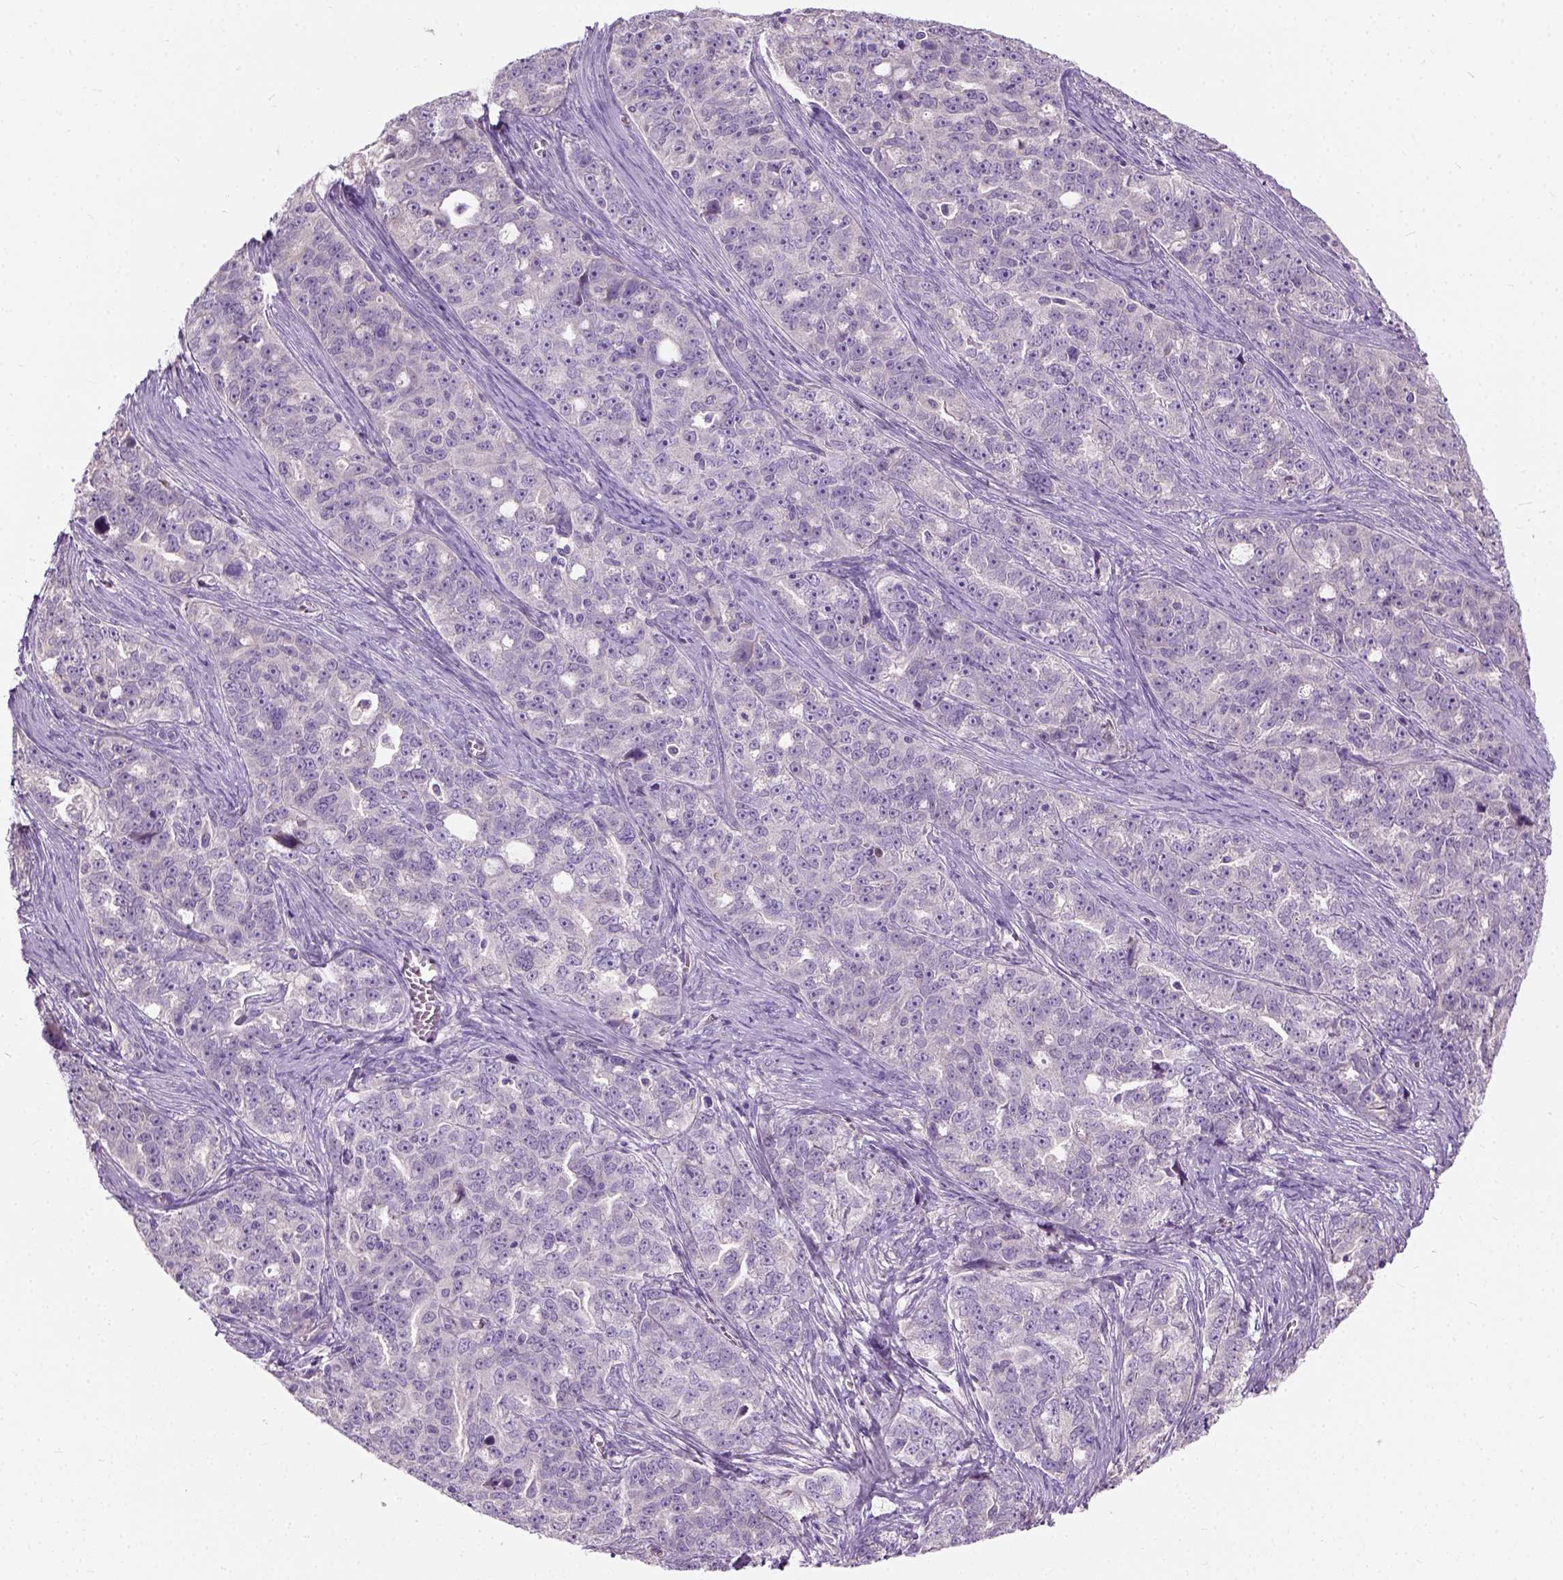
{"staining": {"intensity": "negative", "quantity": "none", "location": "none"}, "tissue": "ovarian cancer", "cell_type": "Tumor cells", "image_type": "cancer", "snomed": [{"axis": "morphology", "description": "Cystadenocarcinoma, serous, NOS"}, {"axis": "topography", "description": "Ovary"}], "caption": "An immunohistochemistry (IHC) photomicrograph of ovarian cancer is shown. There is no staining in tumor cells of ovarian cancer.", "gene": "TRIM72", "patient": {"sex": "female", "age": 51}}